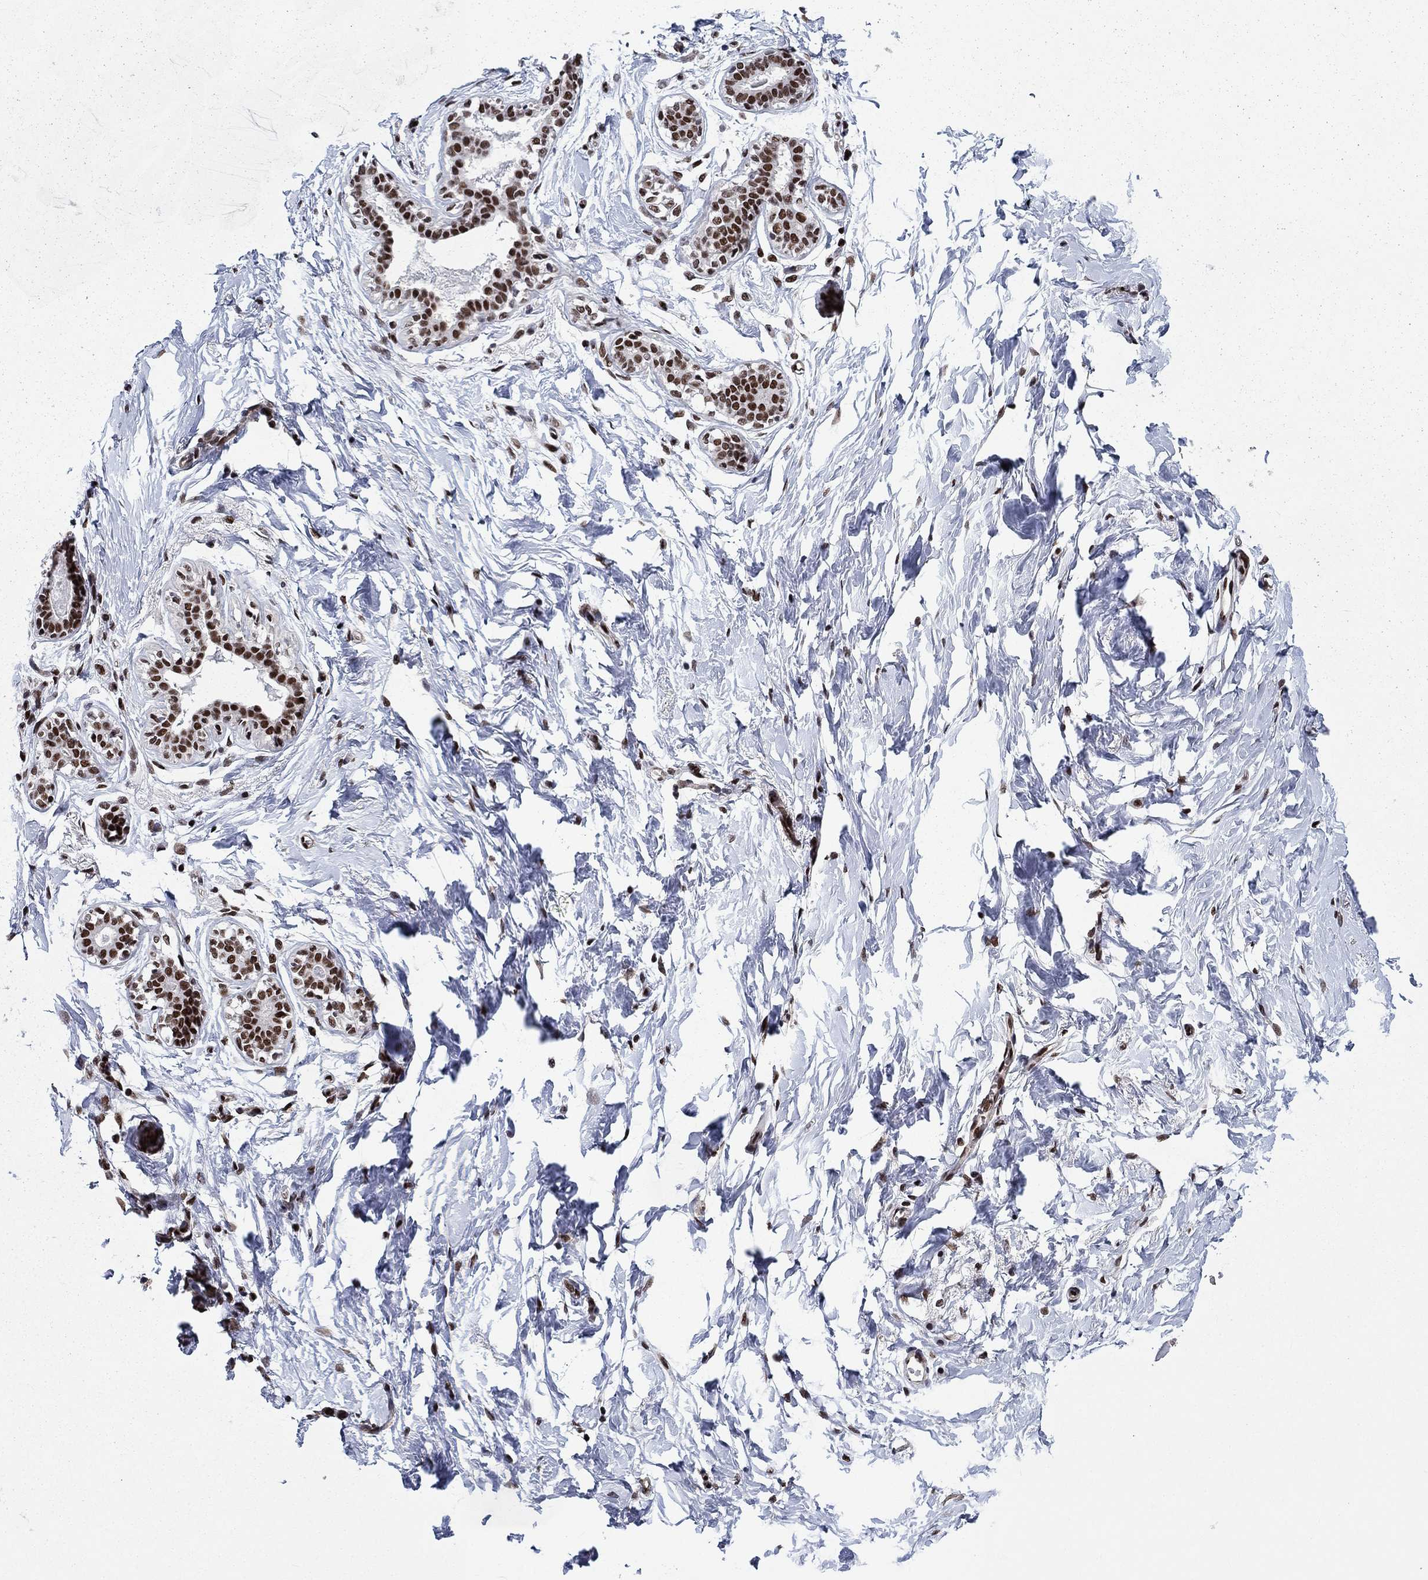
{"staining": {"intensity": "strong", "quantity": ">75%", "location": "nuclear"}, "tissue": "breast", "cell_type": "Glandular cells", "image_type": "normal", "snomed": [{"axis": "morphology", "description": "Normal tissue, NOS"}, {"axis": "morphology", "description": "Lobular carcinoma, in situ"}, {"axis": "topography", "description": "Breast"}], "caption": "Breast stained for a protein exhibits strong nuclear positivity in glandular cells.", "gene": "RPRD1B", "patient": {"sex": "female", "age": 35}}